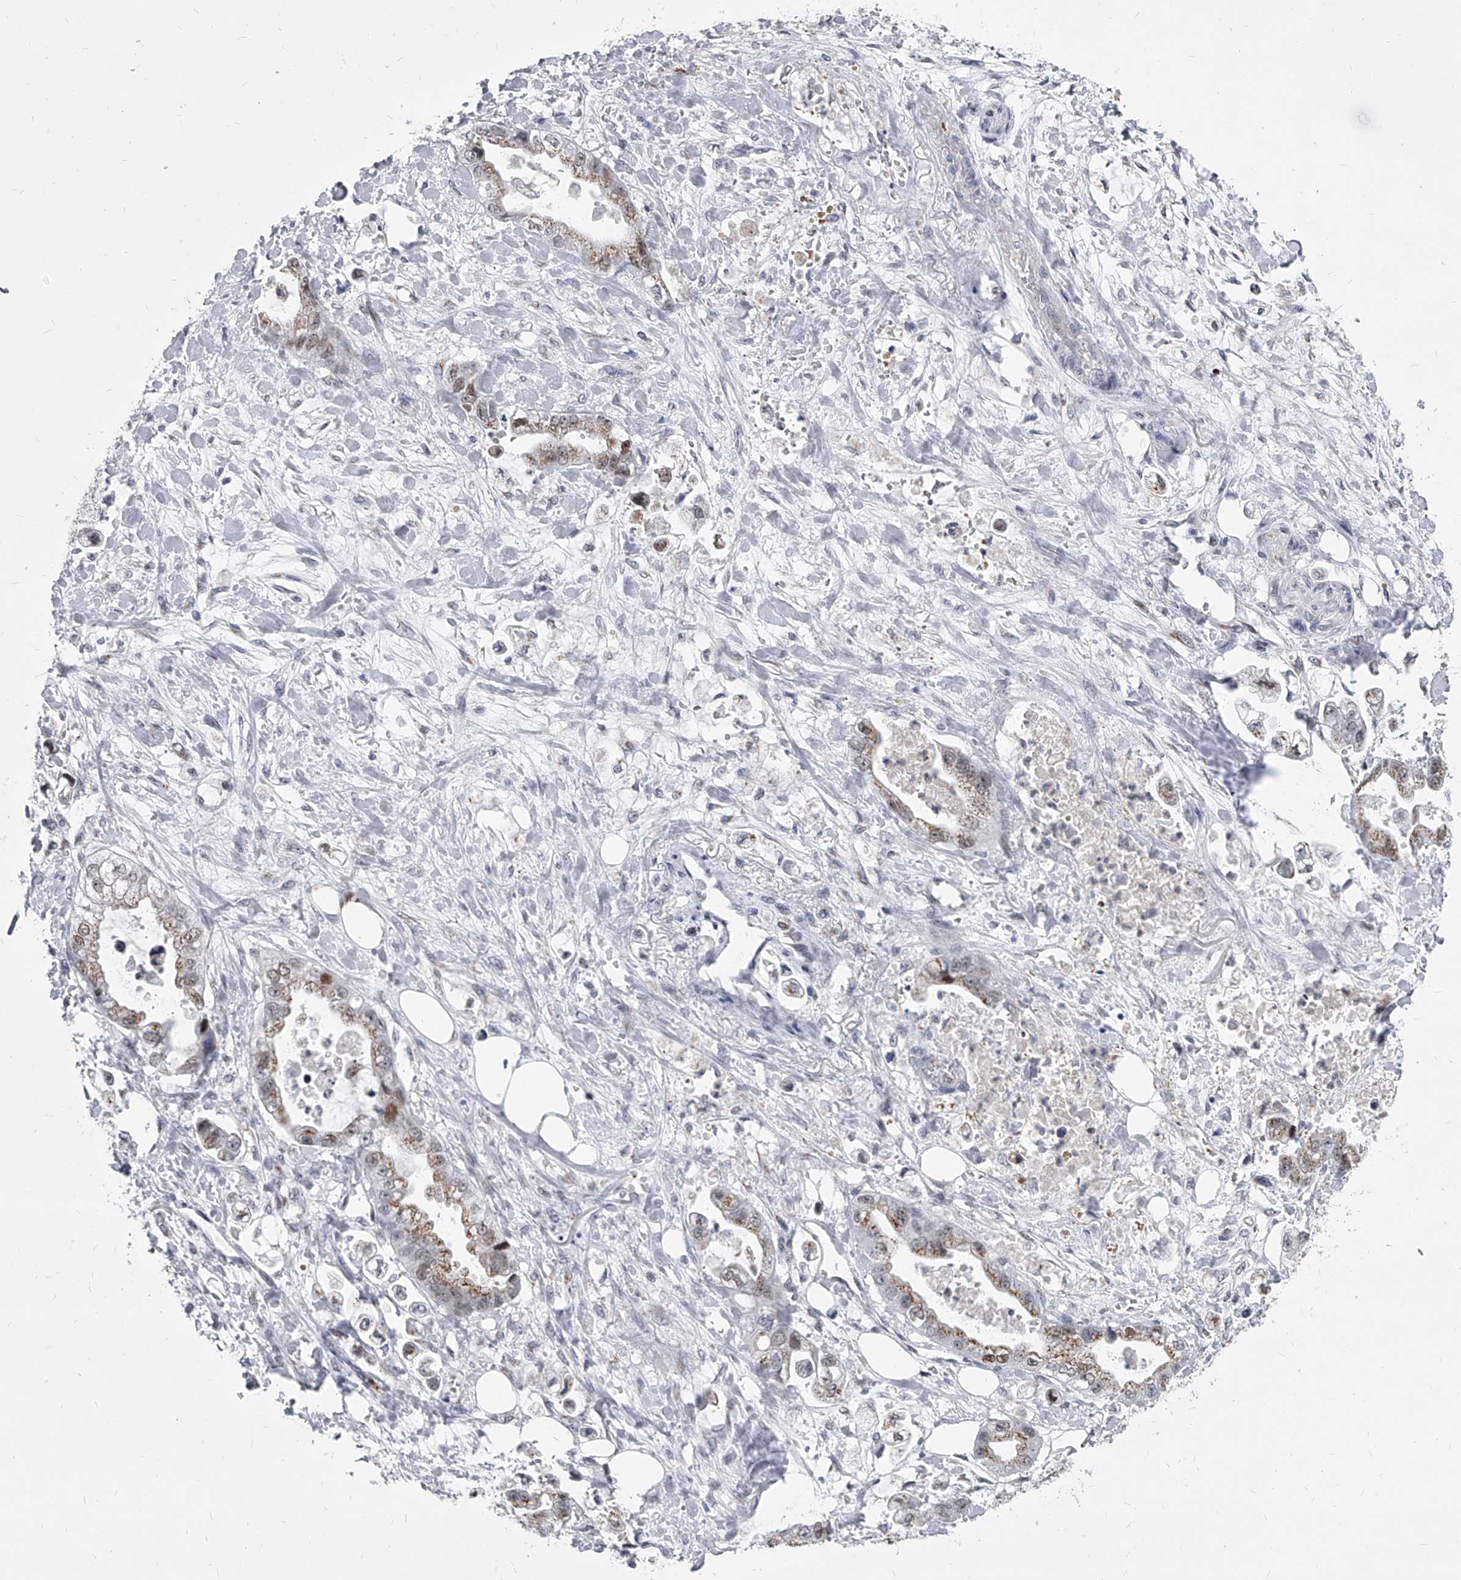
{"staining": {"intensity": "moderate", "quantity": "25%-75%", "location": "cytoplasmic/membranous,nuclear"}, "tissue": "stomach cancer", "cell_type": "Tumor cells", "image_type": "cancer", "snomed": [{"axis": "morphology", "description": "Adenocarcinoma, NOS"}, {"axis": "topography", "description": "Stomach"}], "caption": "A micrograph showing moderate cytoplasmic/membranous and nuclear positivity in approximately 25%-75% of tumor cells in adenocarcinoma (stomach), as visualized by brown immunohistochemical staining.", "gene": "EVA1C", "patient": {"sex": "male", "age": 62}}